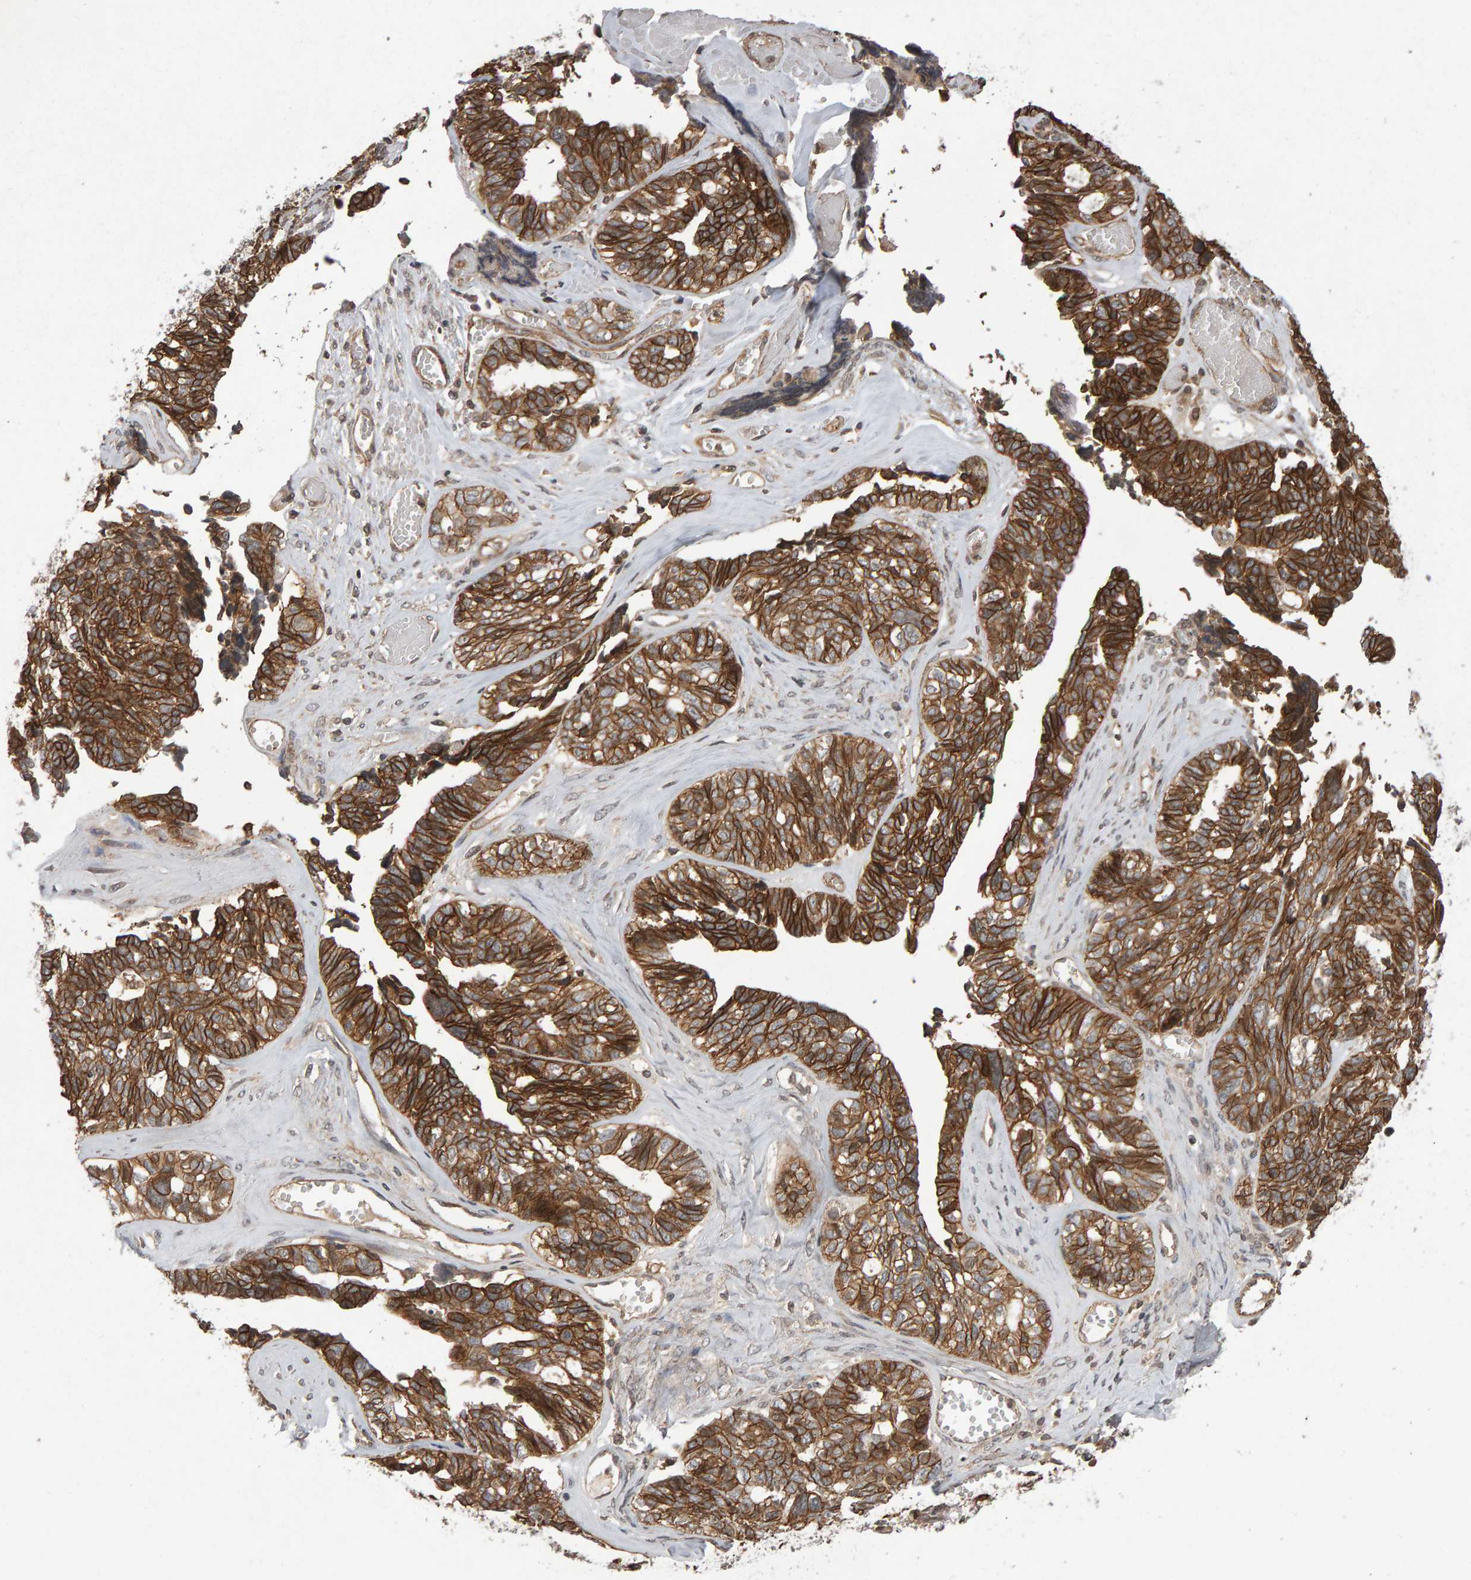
{"staining": {"intensity": "moderate", "quantity": ">75%", "location": "cytoplasmic/membranous"}, "tissue": "ovarian cancer", "cell_type": "Tumor cells", "image_type": "cancer", "snomed": [{"axis": "morphology", "description": "Cystadenocarcinoma, serous, NOS"}, {"axis": "topography", "description": "Ovary"}], "caption": "The immunohistochemical stain labels moderate cytoplasmic/membranous staining in tumor cells of ovarian serous cystadenocarcinoma tissue.", "gene": "SCRIB", "patient": {"sex": "female", "age": 79}}